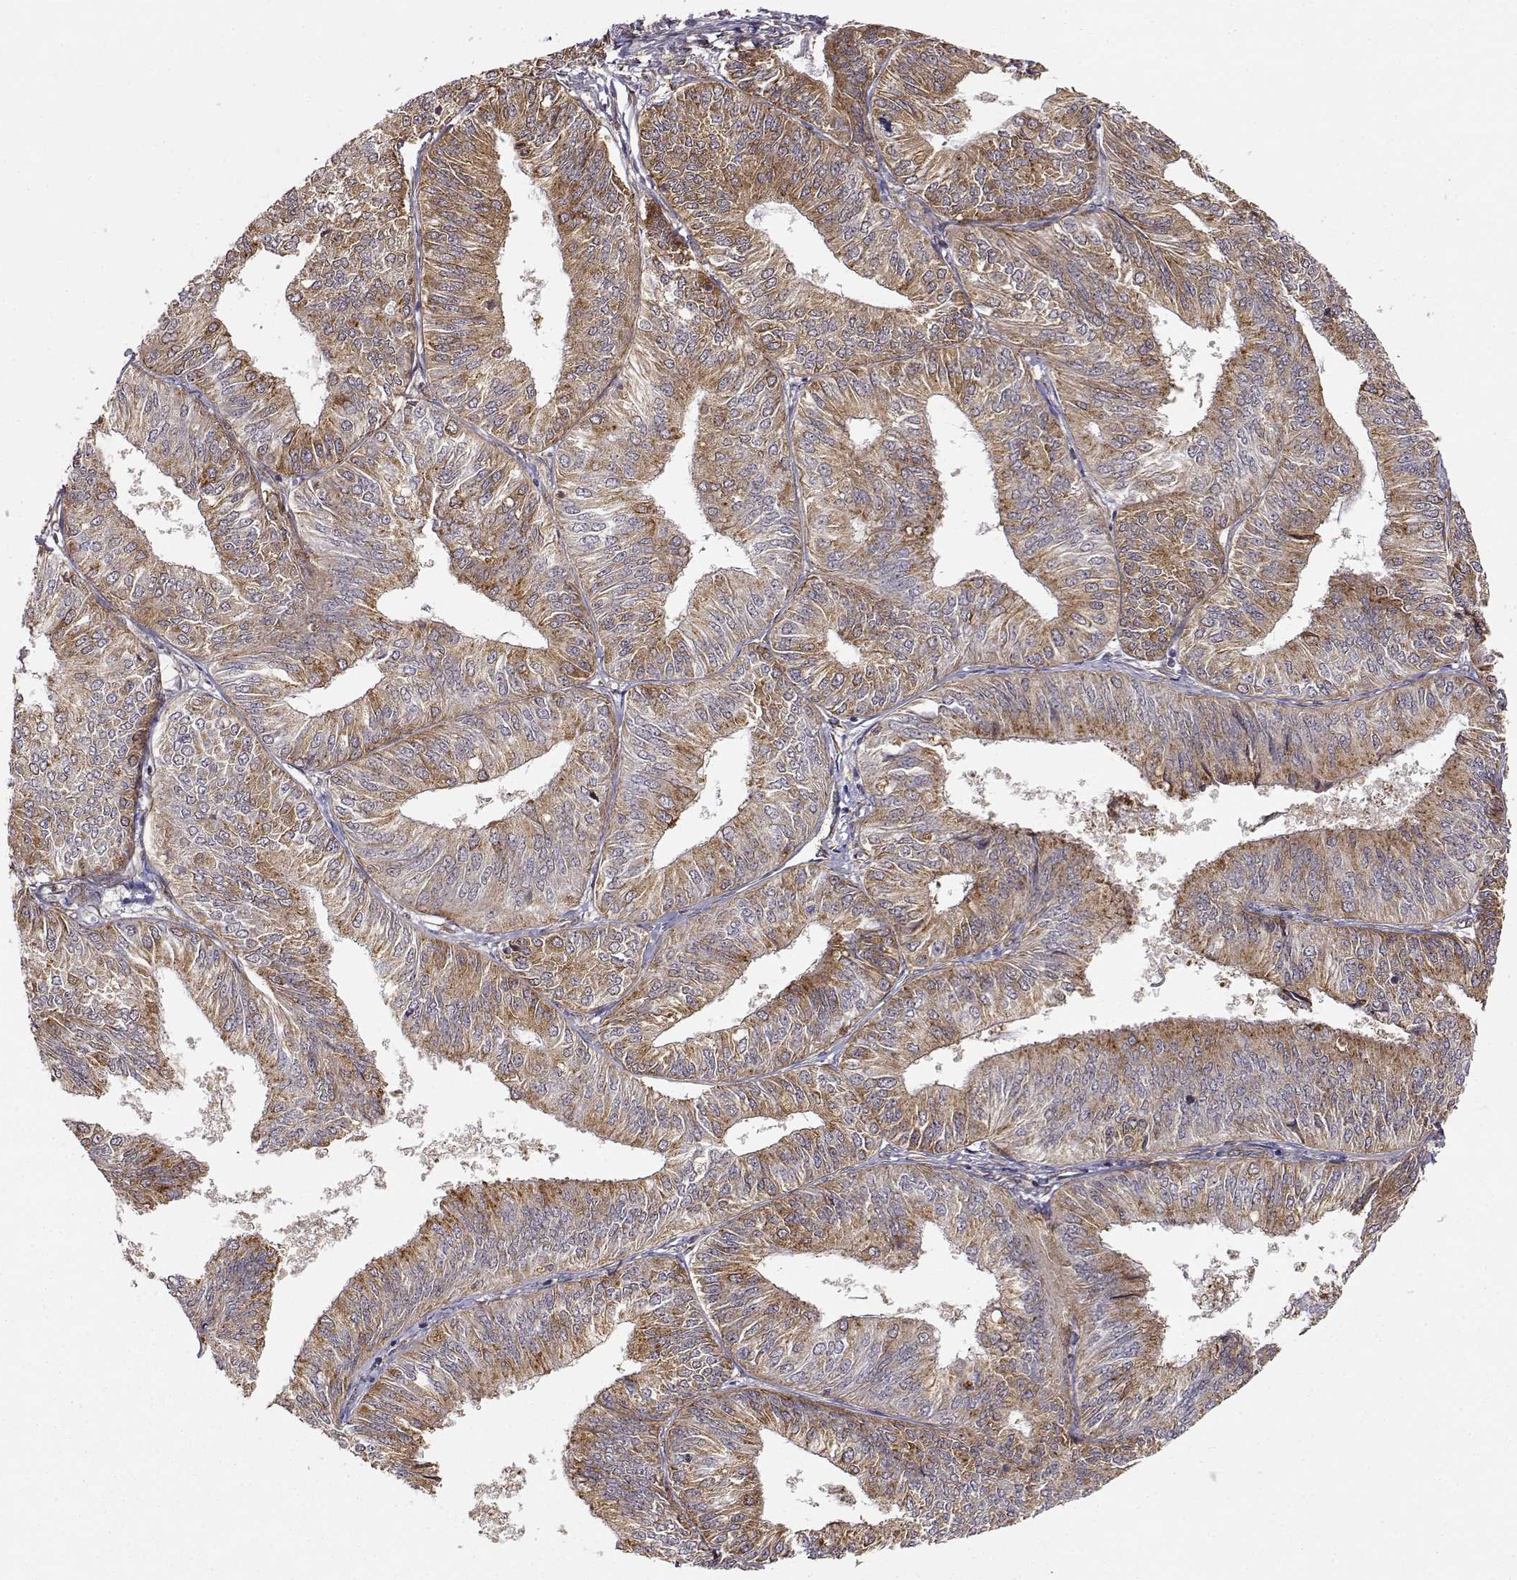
{"staining": {"intensity": "moderate", "quantity": ">75%", "location": "cytoplasmic/membranous"}, "tissue": "endometrial cancer", "cell_type": "Tumor cells", "image_type": "cancer", "snomed": [{"axis": "morphology", "description": "Adenocarcinoma, NOS"}, {"axis": "topography", "description": "Endometrium"}], "caption": "Immunohistochemistry (DAB) staining of human endometrial cancer (adenocarcinoma) demonstrates moderate cytoplasmic/membranous protein positivity in approximately >75% of tumor cells.", "gene": "RNF13", "patient": {"sex": "female", "age": 58}}